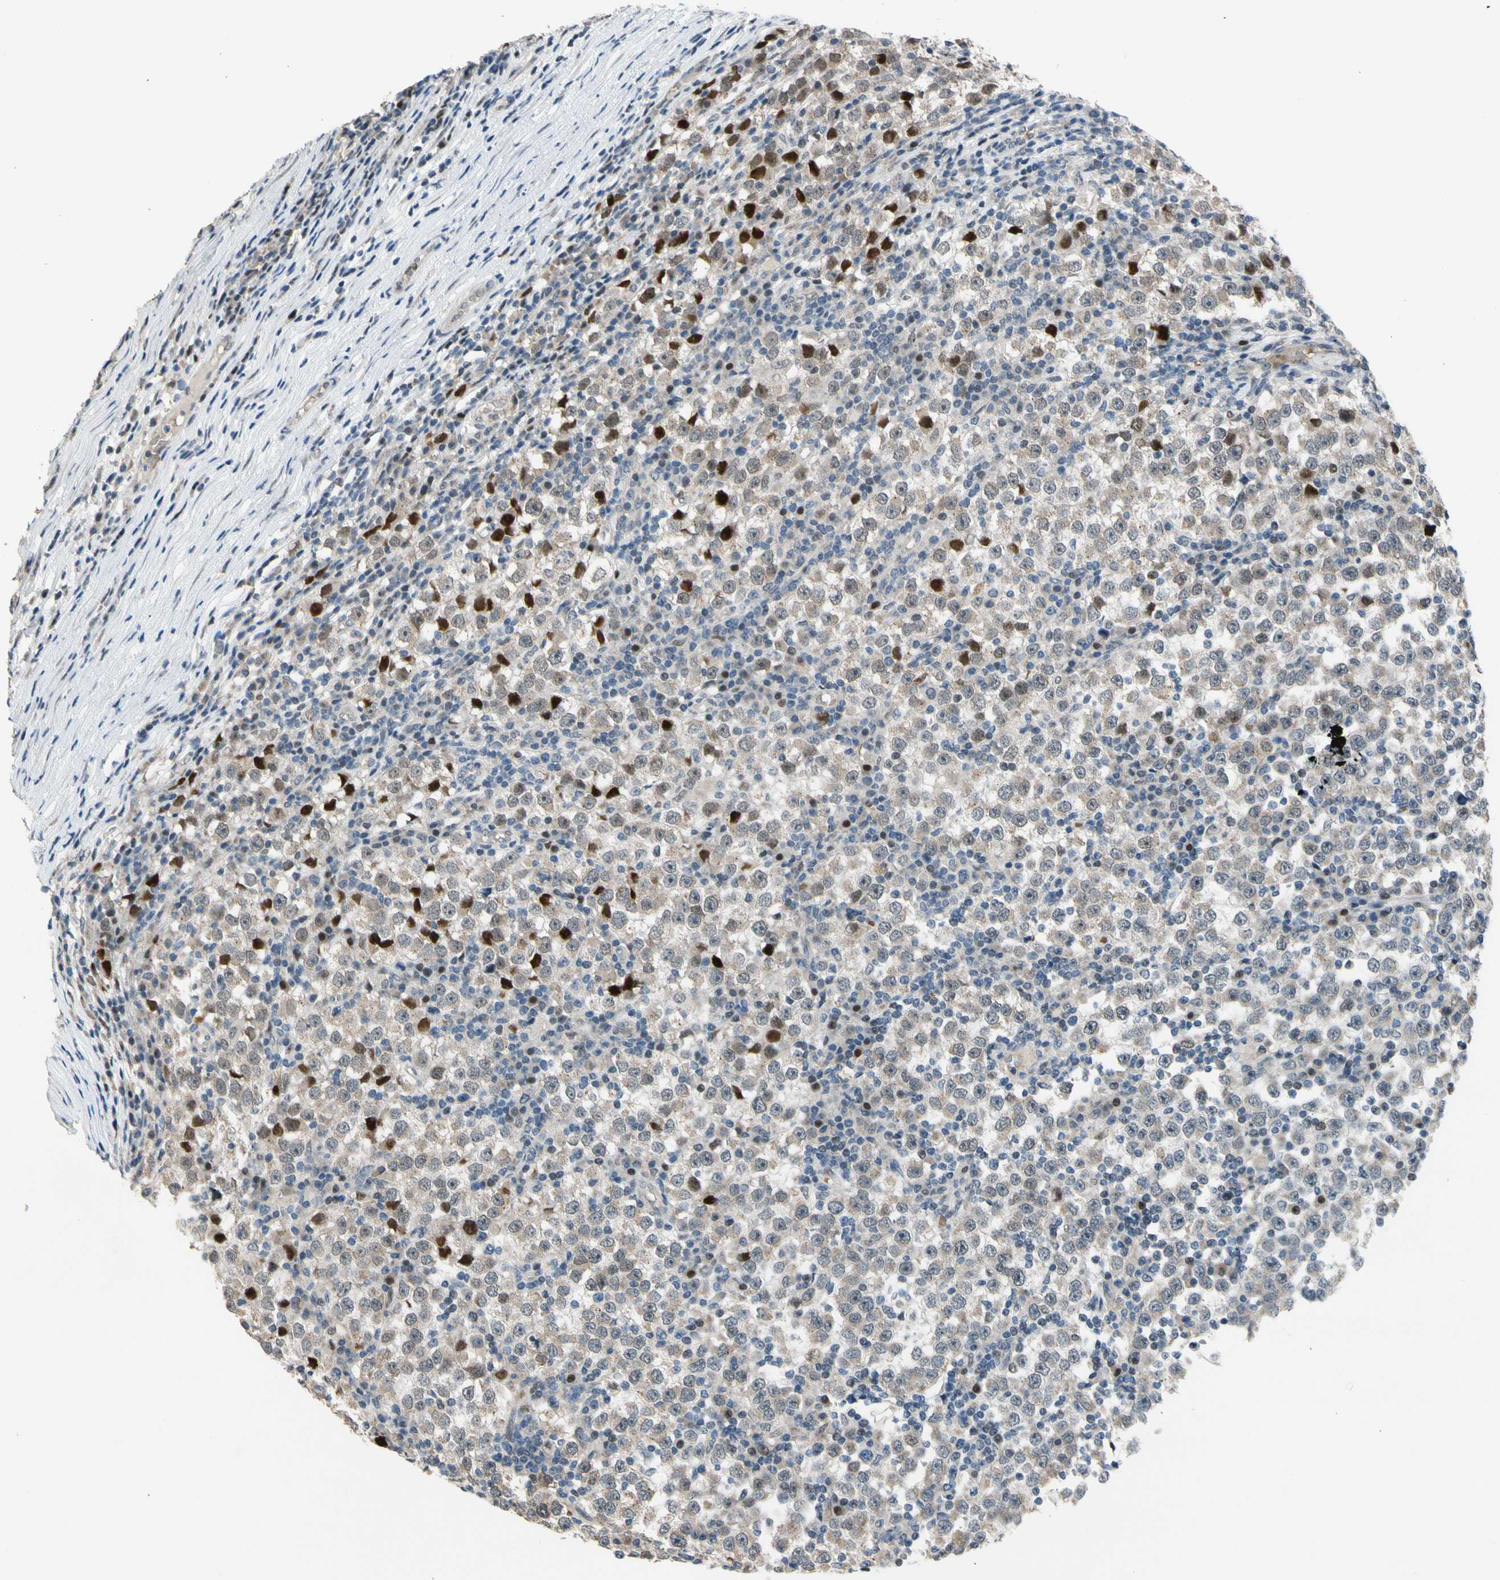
{"staining": {"intensity": "weak", "quantity": ">75%", "location": "cytoplasmic/membranous"}, "tissue": "testis cancer", "cell_type": "Tumor cells", "image_type": "cancer", "snomed": [{"axis": "morphology", "description": "Seminoma, NOS"}, {"axis": "topography", "description": "Testis"}], "caption": "Immunohistochemistry of seminoma (testis) exhibits low levels of weak cytoplasmic/membranous positivity in about >75% of tumor cells.", "gene": "ZNF184", "patient": {"sex": "male", "age": 65}}